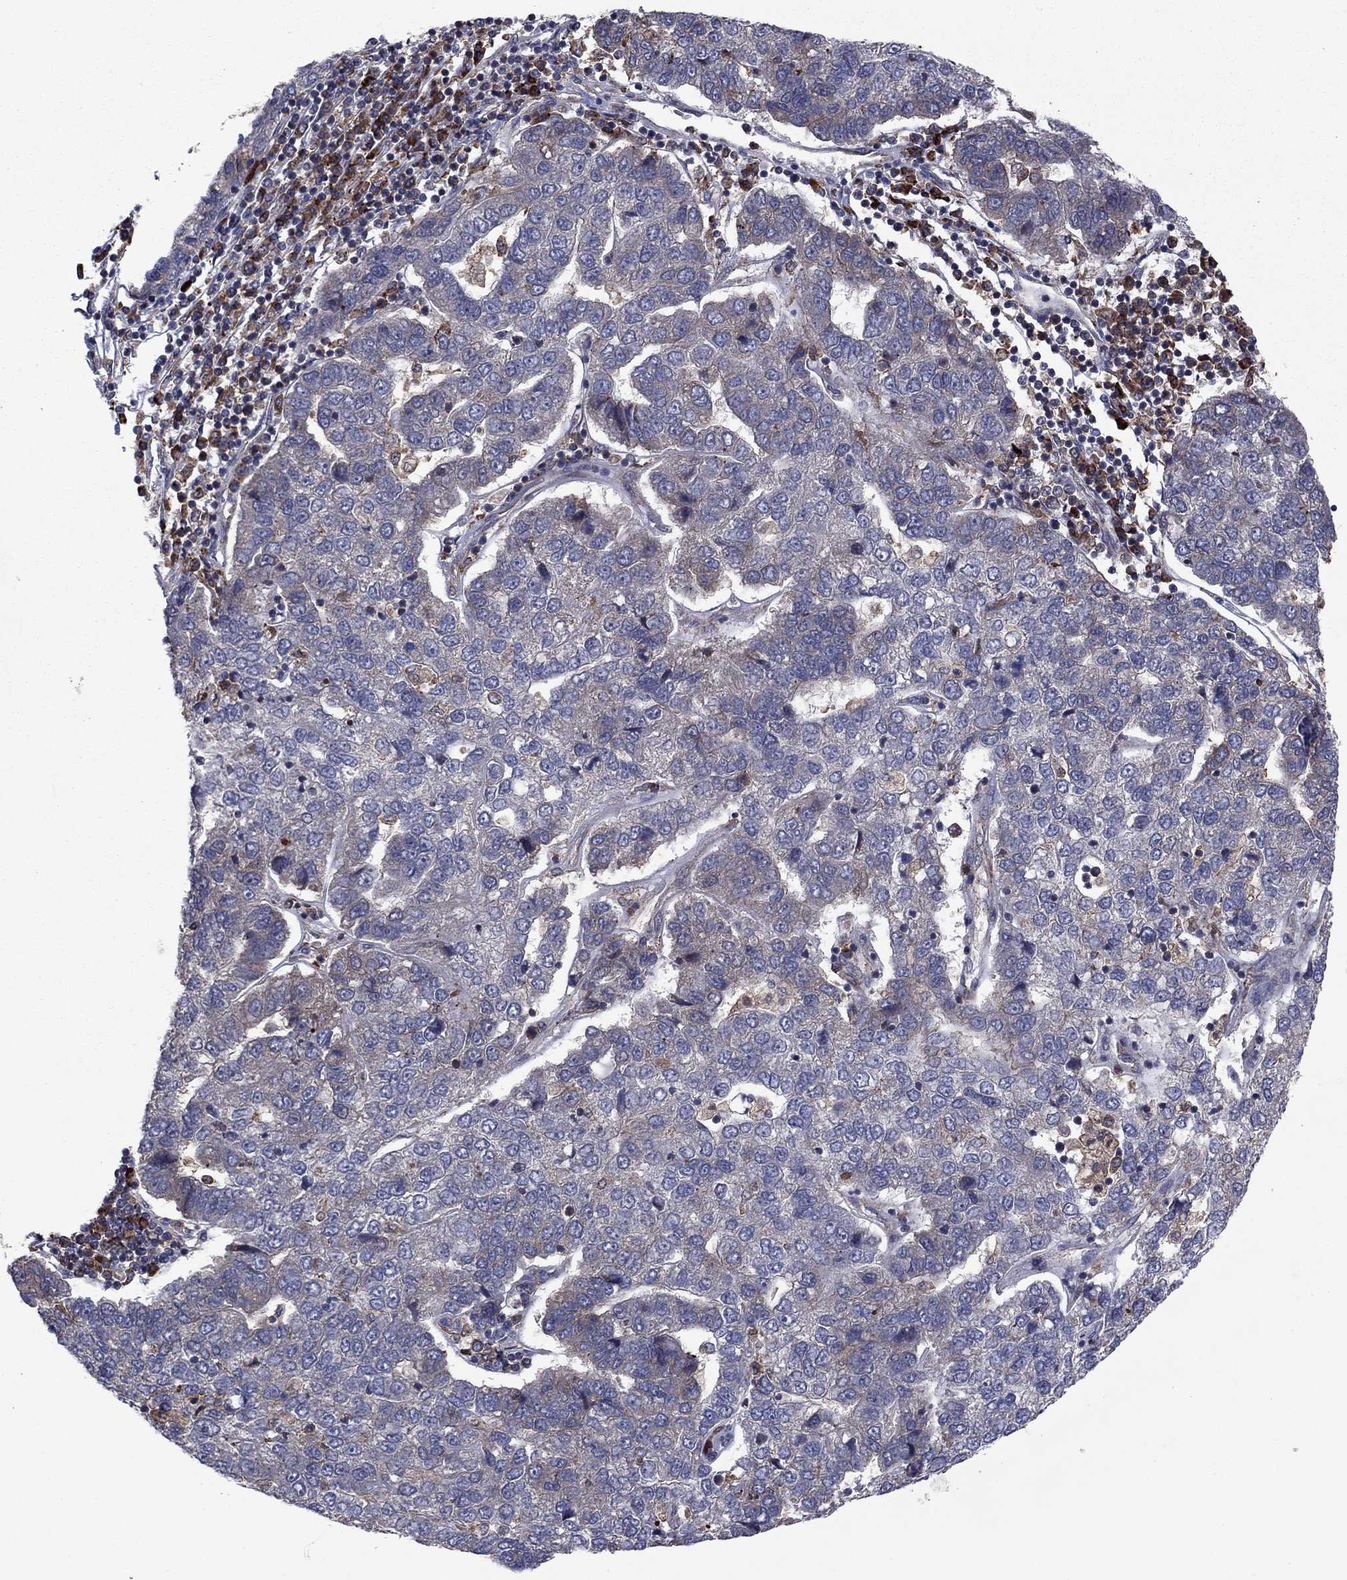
{"staining": {"intensity": "weak", "quantity": "<25%", "location": "cytoplasmic/membranous"}, "tissue": "pancreatic cancer", "cell_type": "Tumor cells", "image_type": "cancer", "snomed": [{"axis": "morphology", "description": "Adenocarcinoma, NOS"}, {"axis": "topography", "description": "Pancreas"}], "caption": "Tumor cells show no significant staining in pancreatic cancer (adenocarcinoma).", "gene": "MEA1", "patient": {"sex": "female", "age": 61}}